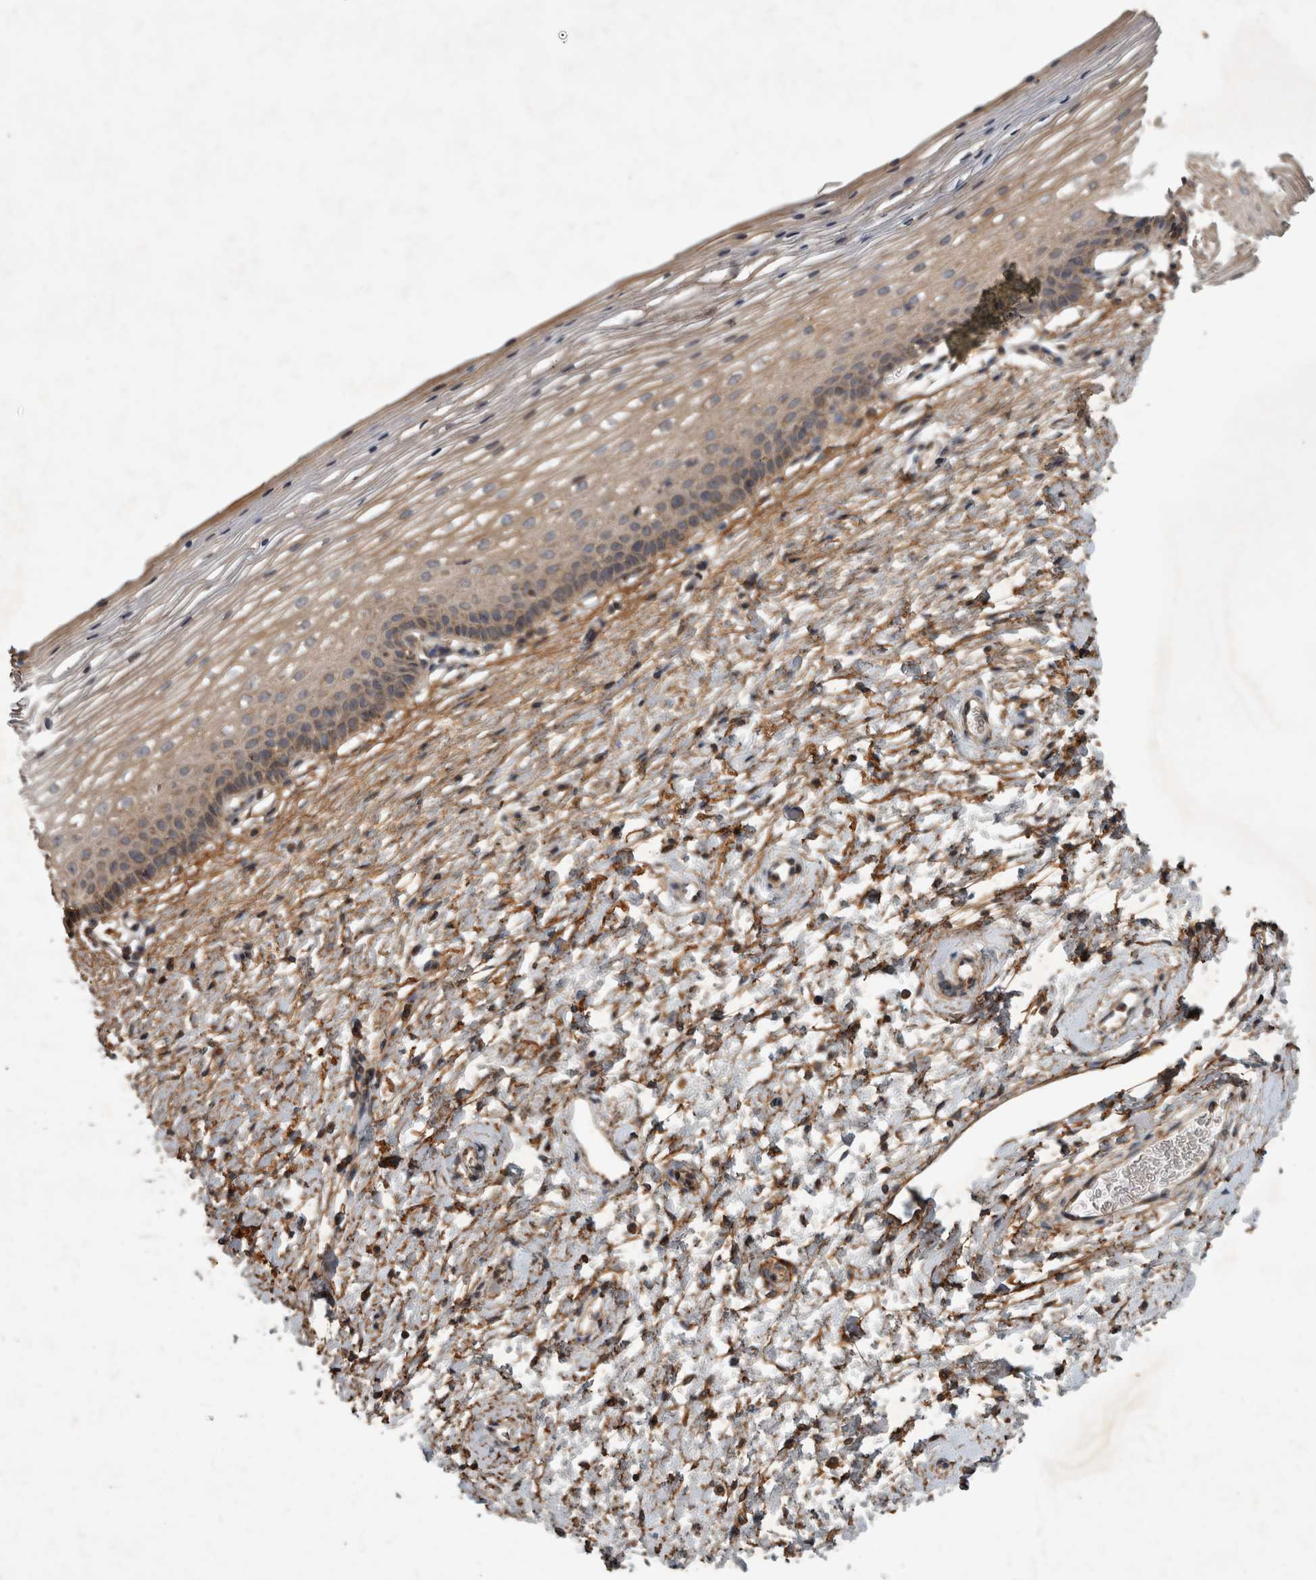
{"staining": {"intensity": "moderate", "quantity": ">75%", "location": "cytoplasmic/membranous"}, "tissue": "cervix", "cell_type": "Glandular cells", "image_type": "normal", "snomed": [{"axis": "morphology", "description": "Normal tissue, NOS"}, {"axis": "topography", "description": "Cervix"}], "caption": "Immunohistochemical staining of normal cervix shows medium levels of moderate cytoplasmic/membranous expression in about >75% of glandular cells.", "gene": "TRMT61B", "patient": {"sex": "female", "age": 72}}